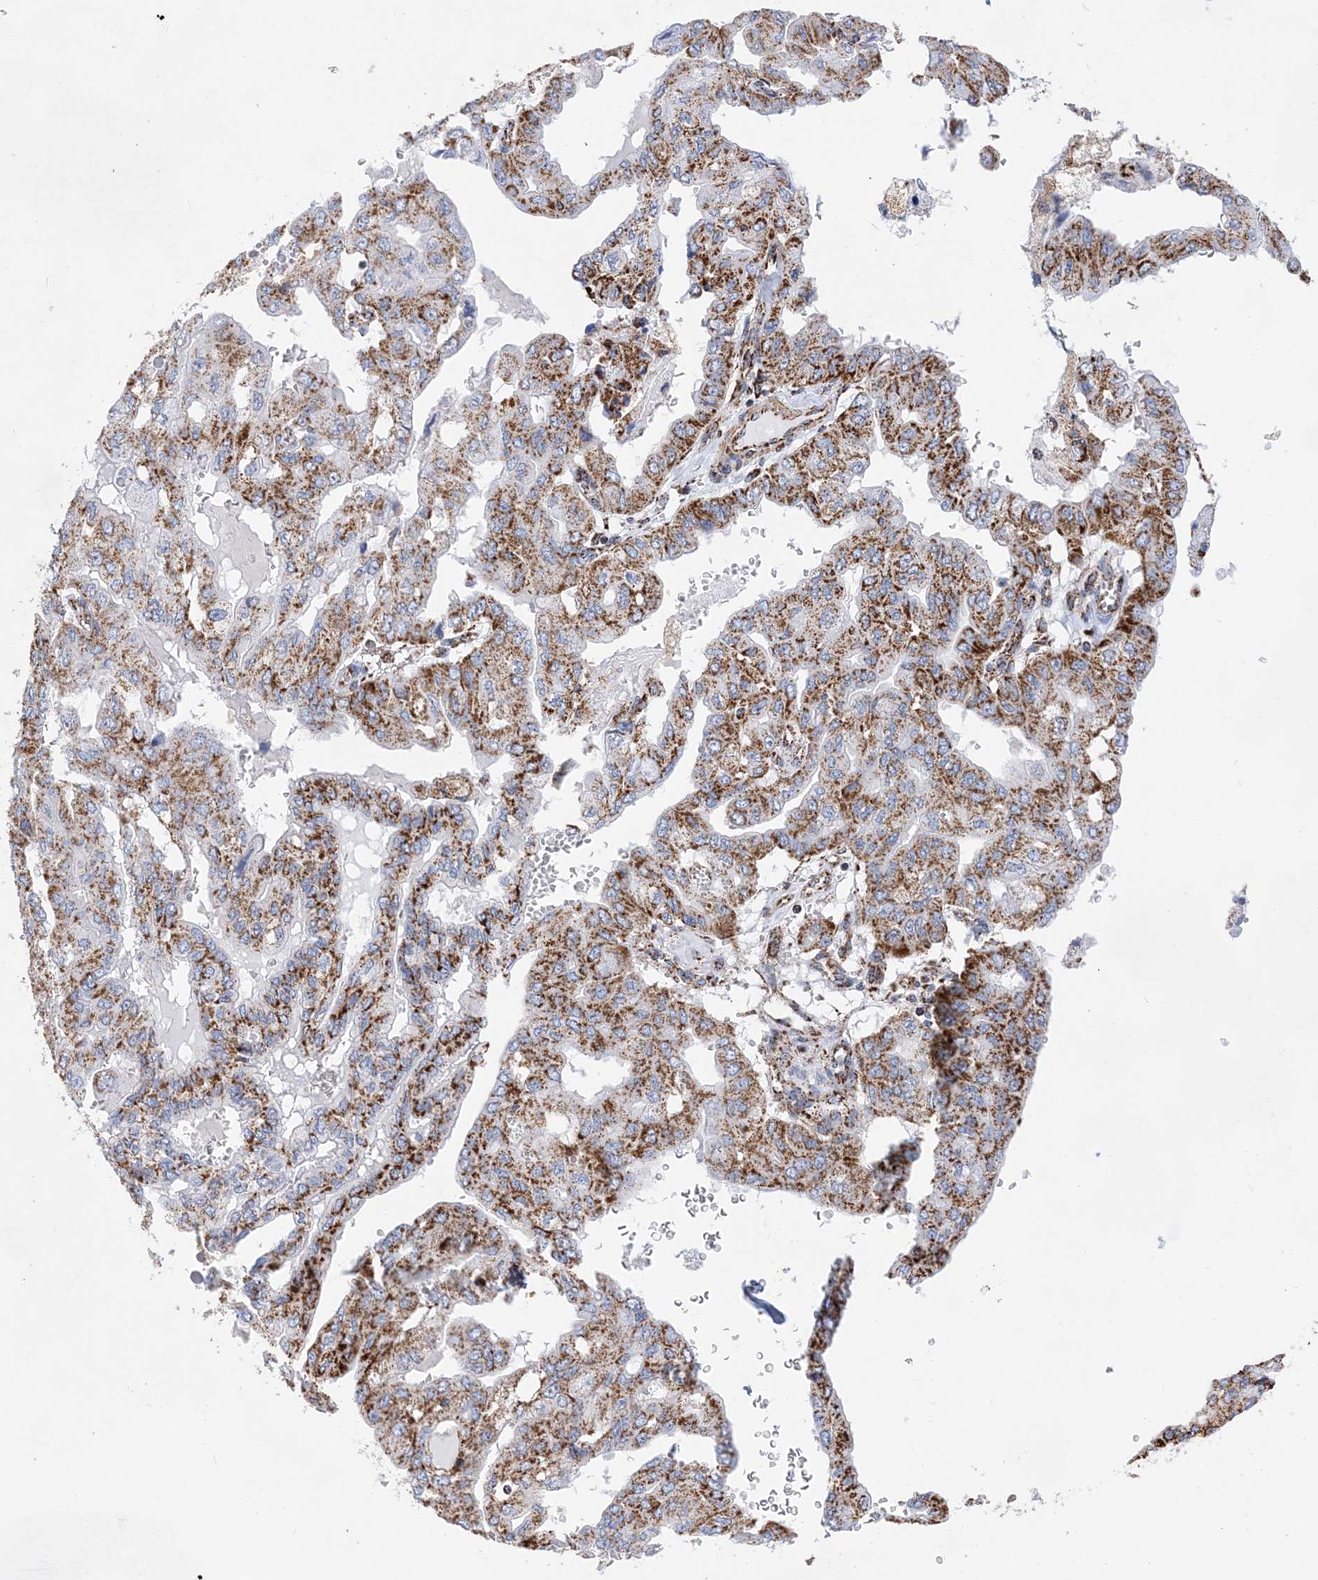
{"staining": {"intensity": "moderate", "quantity": ">75%", "location": "cytoplasmic/membranous"}, "tissue": "pancreatic cancer", "cell_type": "Tumor cells", "image_type": "cancer", "snomed": [{"axis": "morphology", "description": "Adenocarcinoma, NOS"}, {"axis": "topography", "description": "Pancreas"}], "caption": "IHC (DAB (3,3'-diaminobenzidine)) staining of adenocarcinoma (pancreatic) displays moderate cytoplasmic/membranous protein staining in about >75% of tumor cells.", "gene": "ACOT9", "patient": {"sex": "male", "age": 51}}